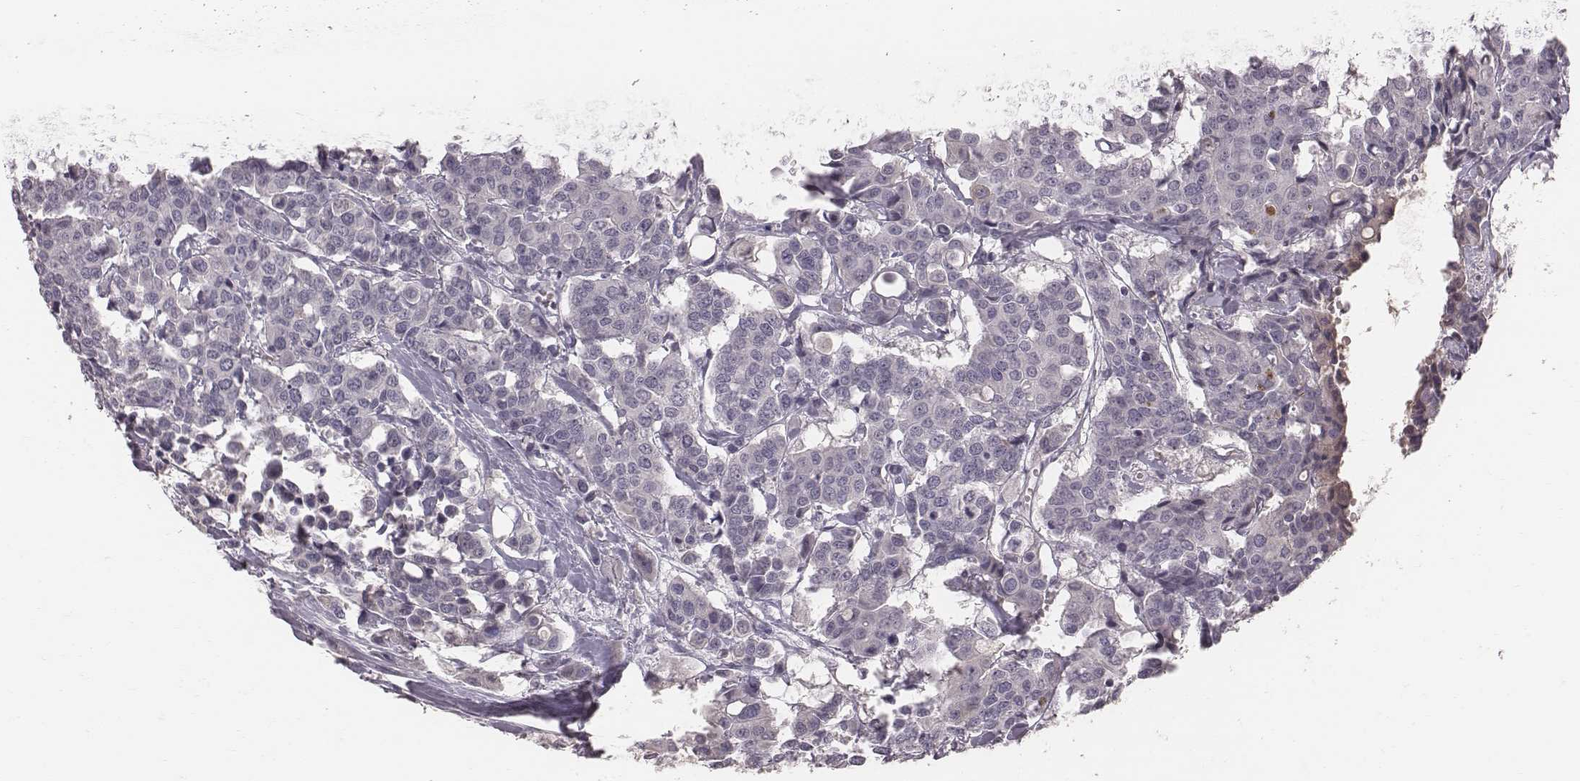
{"staining": {"intensity": "negative", "quantity": "none", "location": "none"}, "tissue": "carcinoid", "cell_type": "Tumor cells", "image_type": "cancer", "snomed": [{"axis": "morphology", "description": "Carcinoid, malignant, NOS"}, {"axis": "topography", "description": "Colon"}], "caption": "Protein analysis of carcinoid shows no significant expression in tumor cells. (DAB (3,3'-diaminobenzidine) immunohistochemistry (IHC) with hematoxylin counter stain).", "gene": "CFTR", "patient": {"sex": "male", "age": 81}}